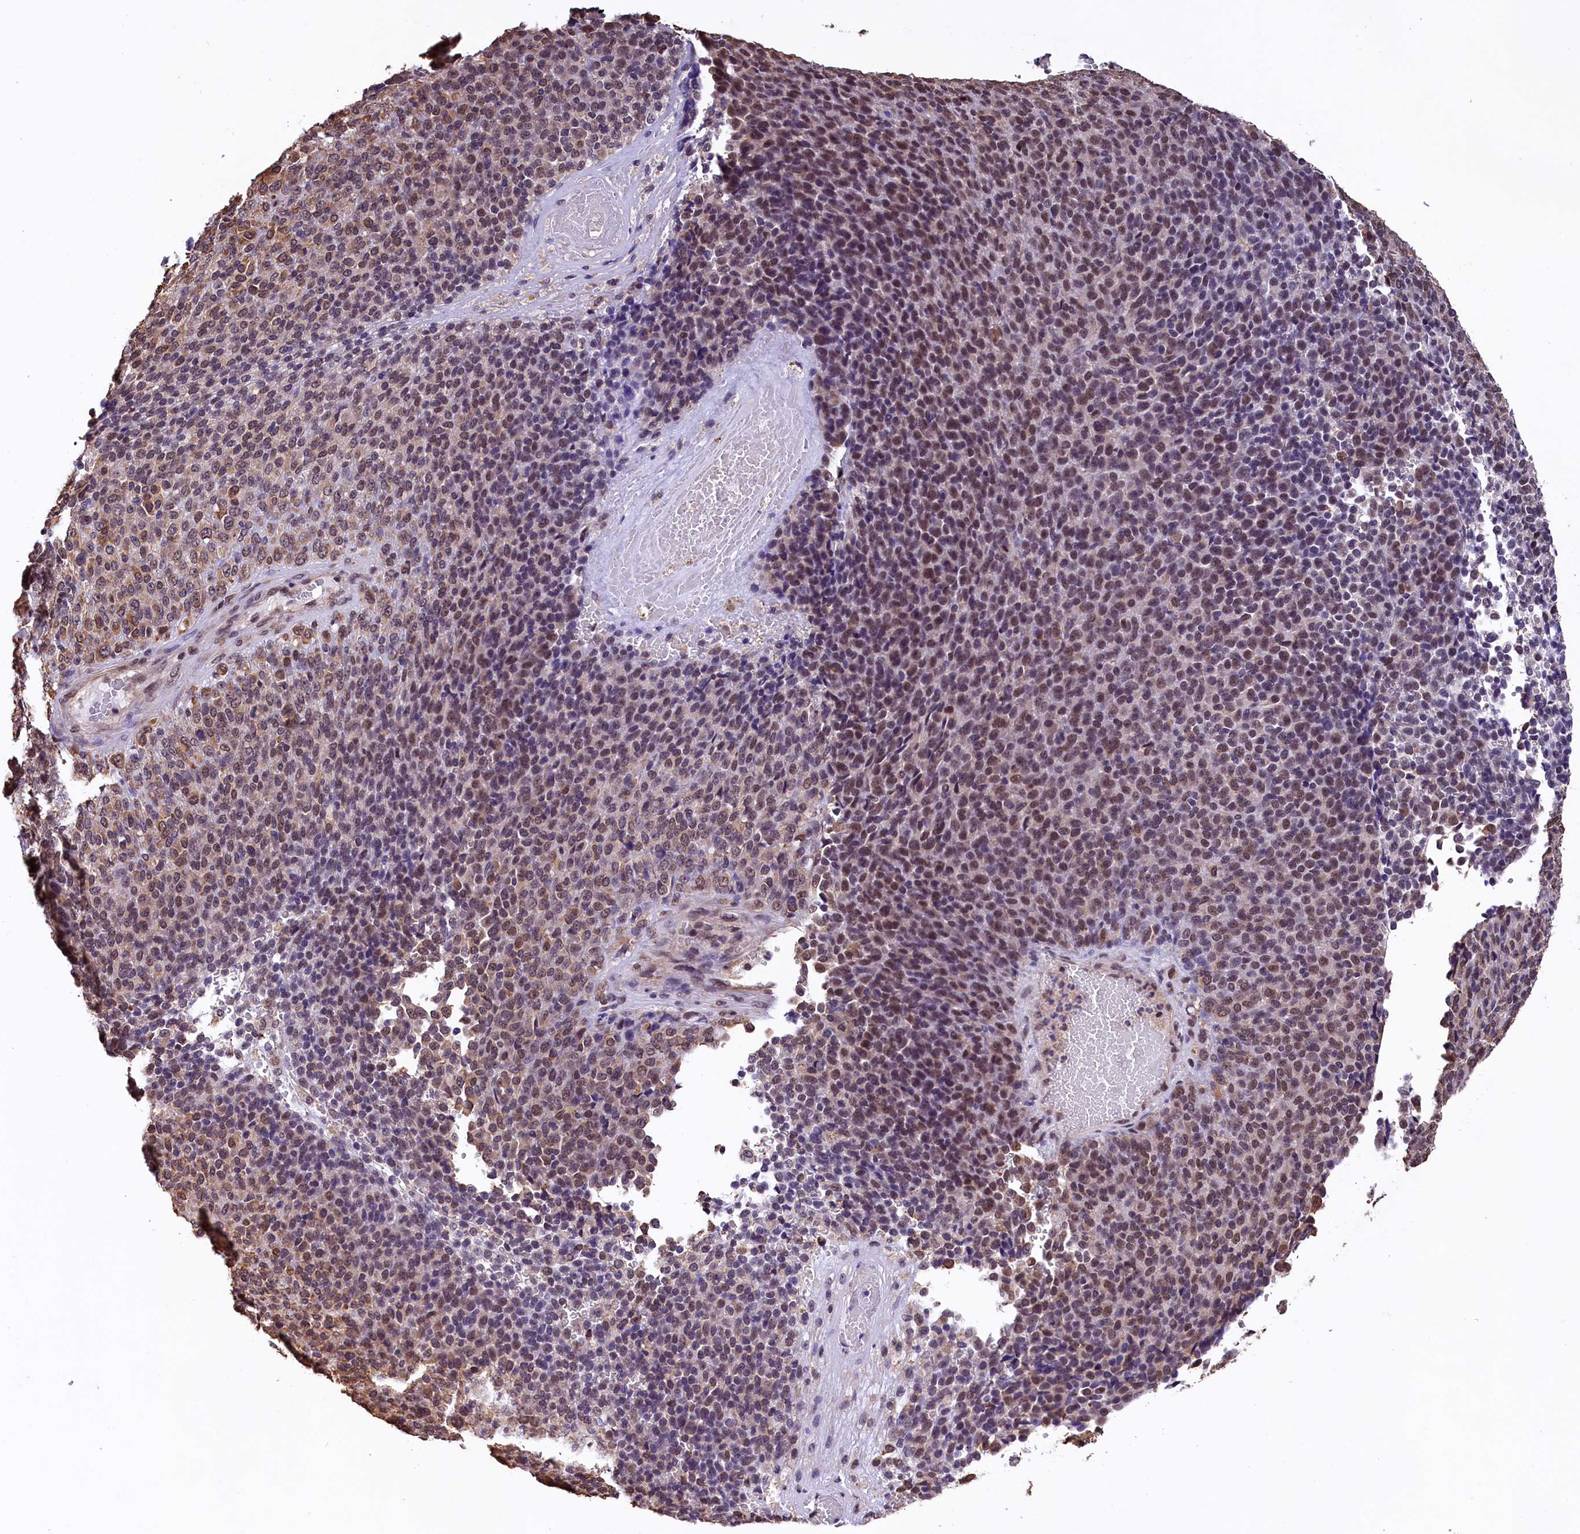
{"staining": {"intensity": "moderate", "quantity": "25%-75%", "location": "nuclear"}, "tissue": "melanoma", "cell_type": "Tumor cells", "image_type": "cancer", "snomed": [{"axis": "morphology", "description": "Malignant melanoma, Metastatic site"}, {"axis": "topography", "description": "Brain"}], "caption": "Immunohistochemistry of melanoma shows medium levels of moderate nuclear positivity in about 25%-75% of tumor cells. (DAB IHC, brown staining for protein, blue staining for nuclei).", "gene": "ZC3H4", "patient": {"sex": "female", "age": 56}}